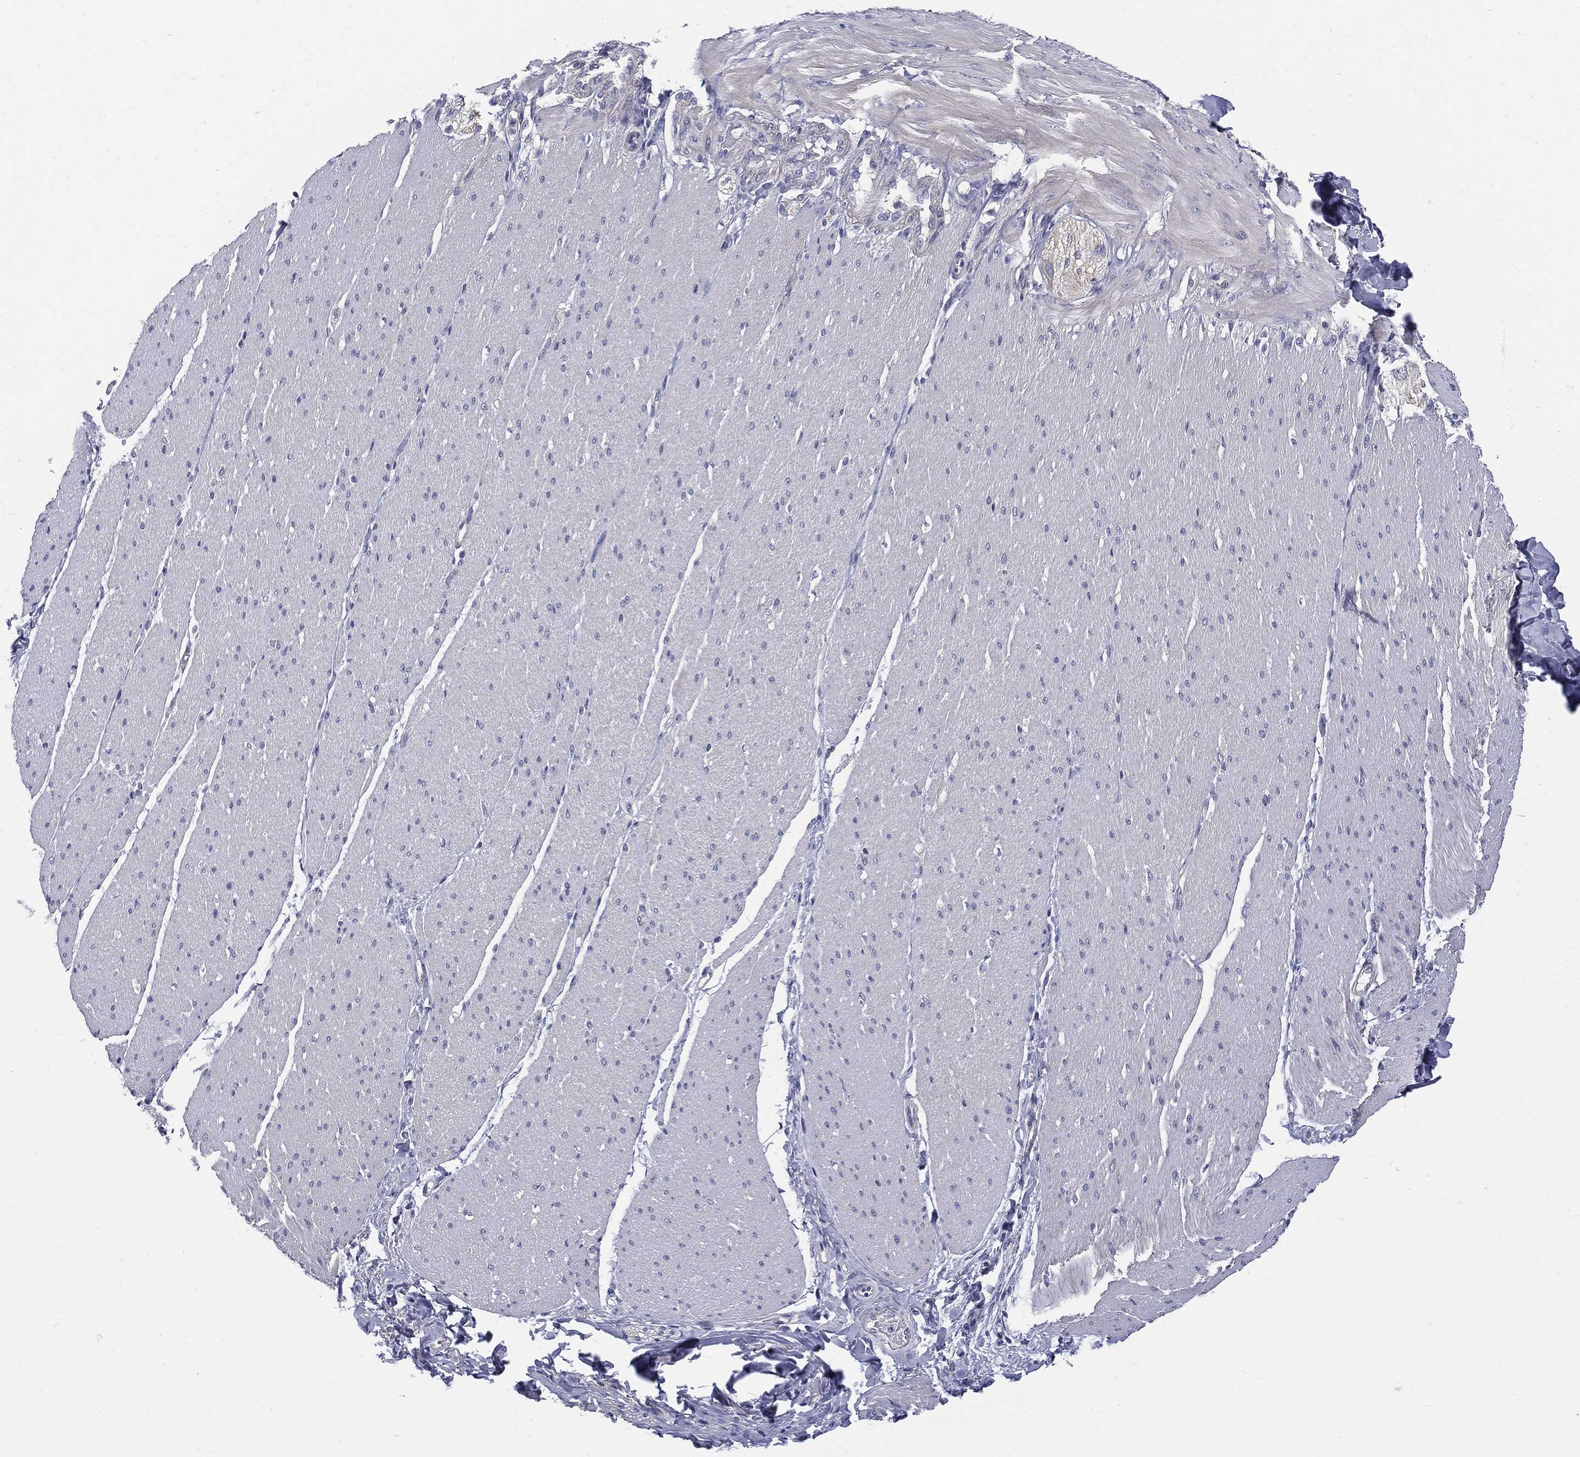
{"staining": {"intensity": "negative", "quantity": "none", "location": "none"}, "tissue": "adipose tissue", "cell_type": "Adipocytes", "image_type": "normal", "snomed": [{"axis": "morphology", "description": "Normal tissue, NOS"}, {"axis": "topography", "description": "Smooth muscle"}, {"axis": "topography", "description": "Duodenum"}, {"axis": "topography", "description": "Peripheral nerve tissue"}], "caption": "The image exhibits no staining of adipocytes in unremarkable adipose tissue. The staining was performed using DAB to visualize the protein expression in brown, while the nuclei were stained in blue with hematoxylin (Magnification: 20x).", "gene": "ETNPPL", "patient": {"sex": "female", "age": 61}}